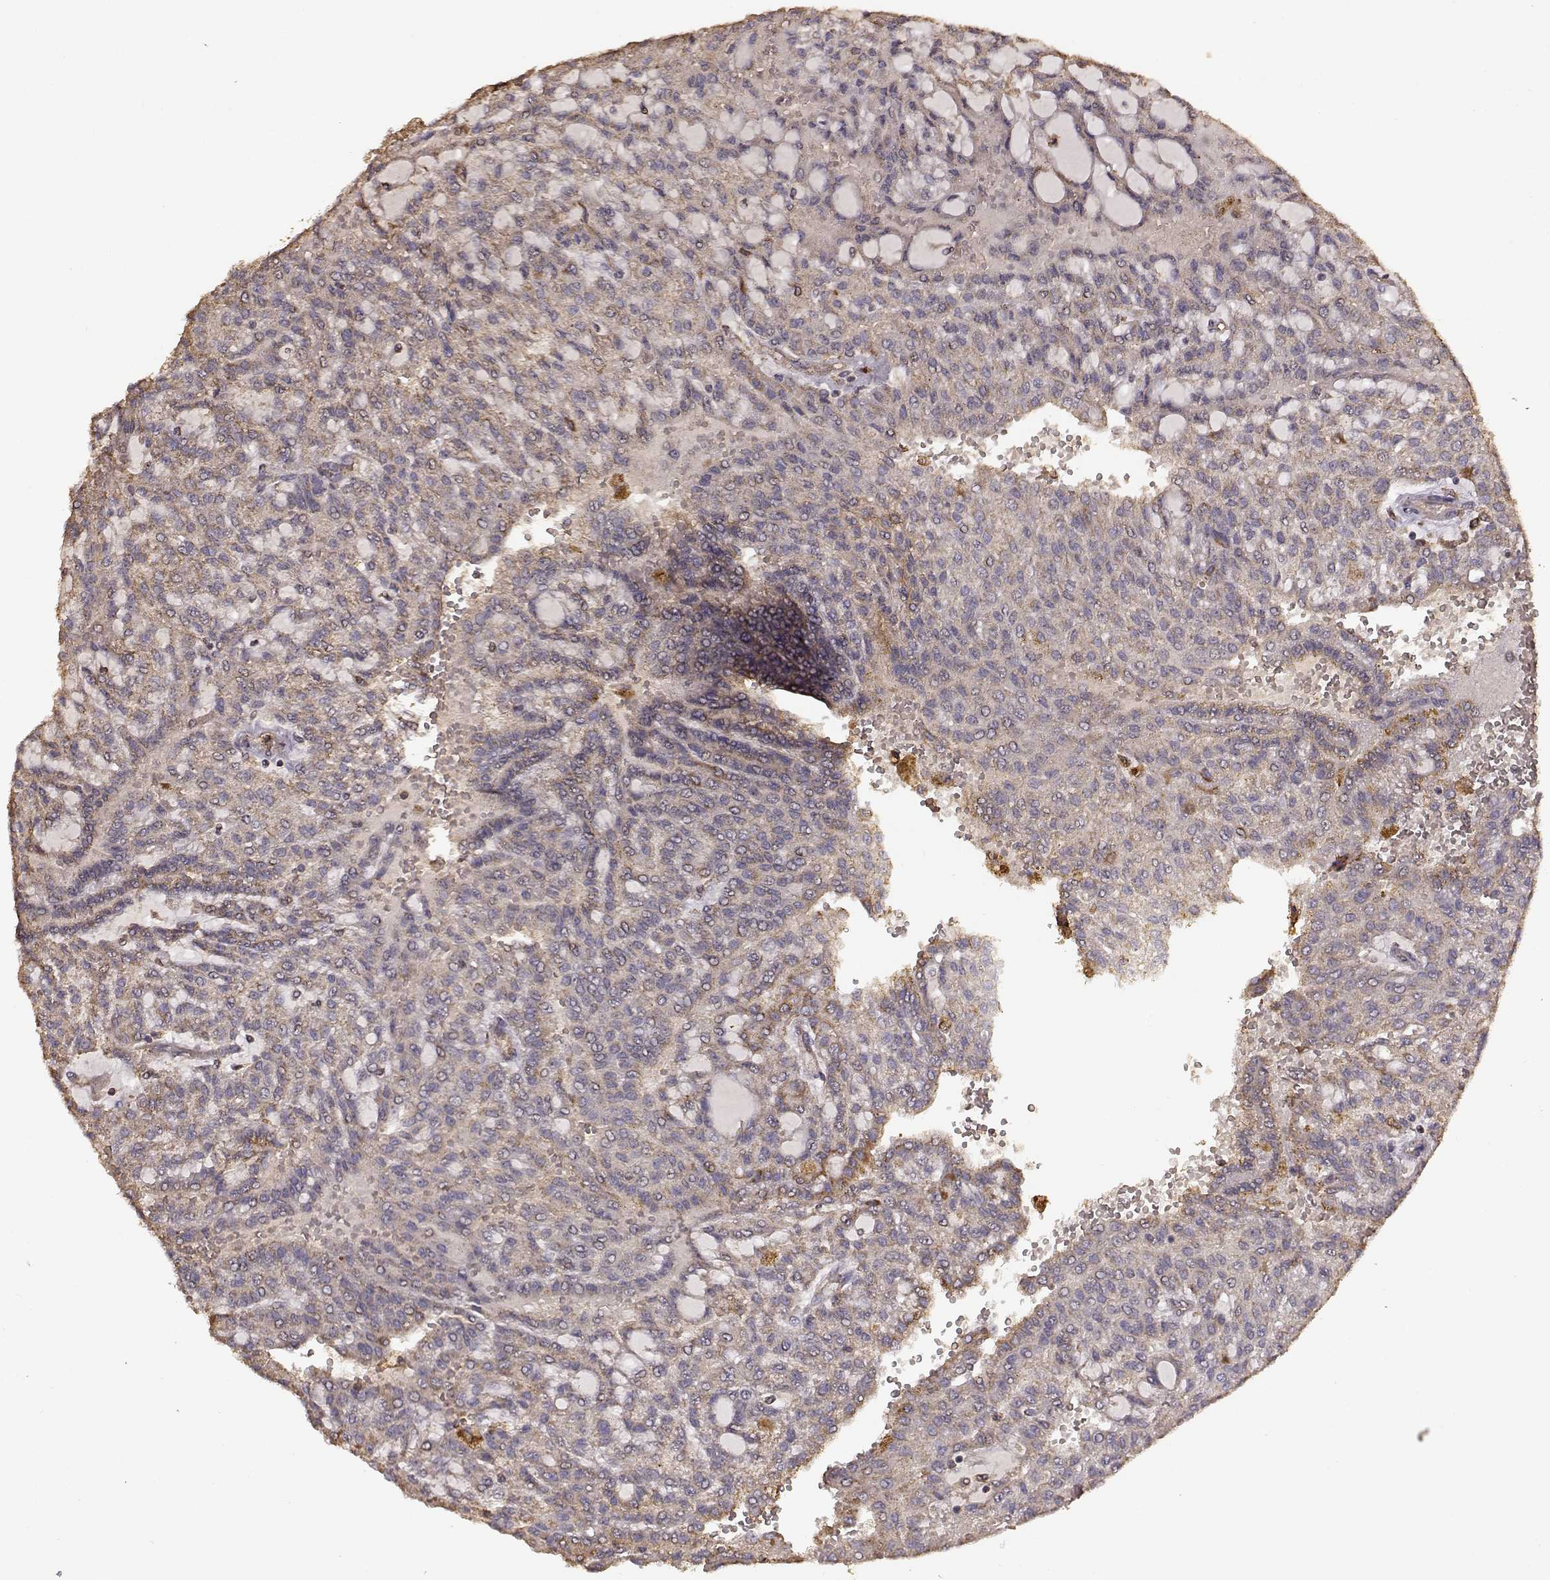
{"staining": {"intensity": "weak", "quantity": ">75%", "location": "cytoplasmic/membranous"}, "tissue": "renal cancer", "cell_type": "Tumor cells", "image_type": "cancer", "snomed": [{"axis": "morphology", "description": "Adenocarcinoma, NOS"}, {"axis": "topography", "description": "Kidney"}], "caption": "Renal cancer (adenocarcinoma) stained for a protein reveals weak cytoplasmic/membranous positivity in tumor cells.", "gene": "PTGES2", "patient": {"sex": "male", "age": 63}}